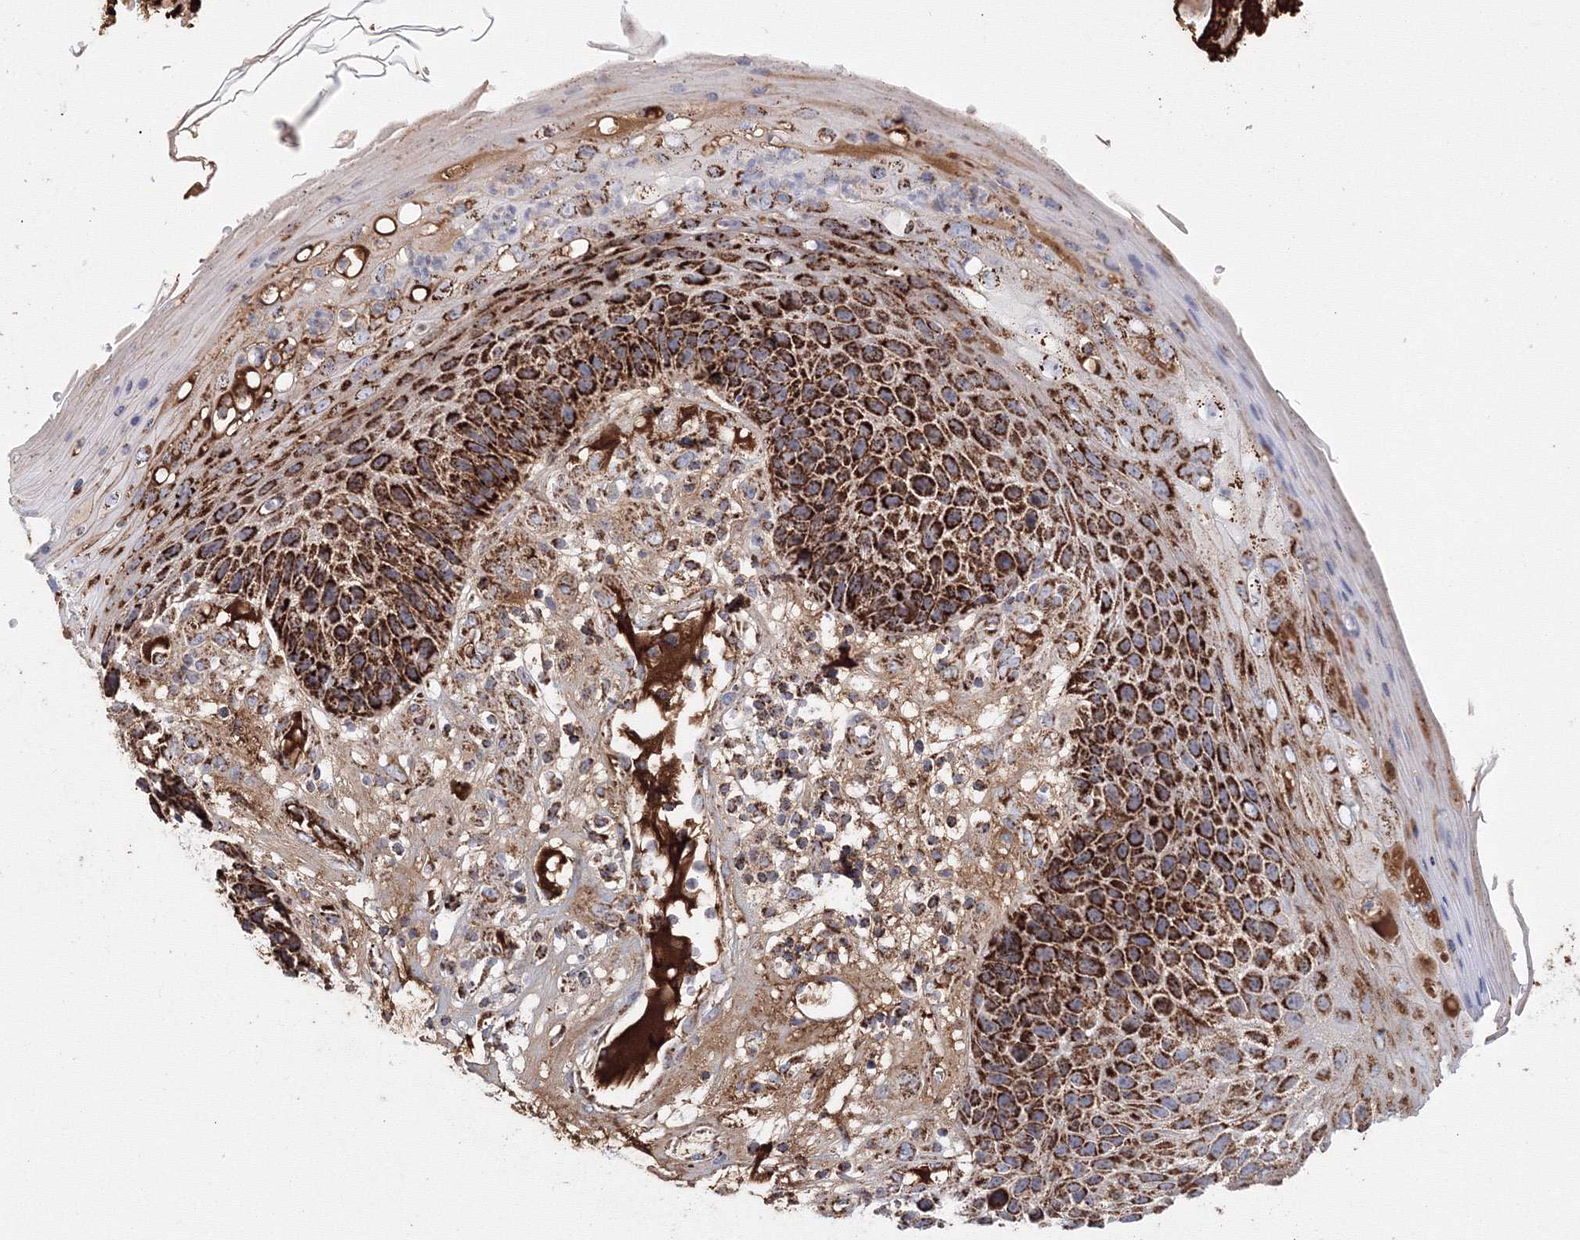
{"staining": {"intensity": "strong", "quantity": ">75%", "location": "cytoplasmic/membranous"}, "tissue": "skin cancer", "cell_type": "Tumor cells", "image_type": "cancer", "snomed": [{"axis": "morphology", "description": "Squamous cell carcinoma, NOS"}, {"axis": "topography", "description": "Skin"}], "caption": "Skin cancer stained with a brown dye shows strong cytoplasmic/membranous positive positivity in about >75% of tumor cells.", "gene": "GRPEL1", "patient": {"sex": "female", "age": 88}}